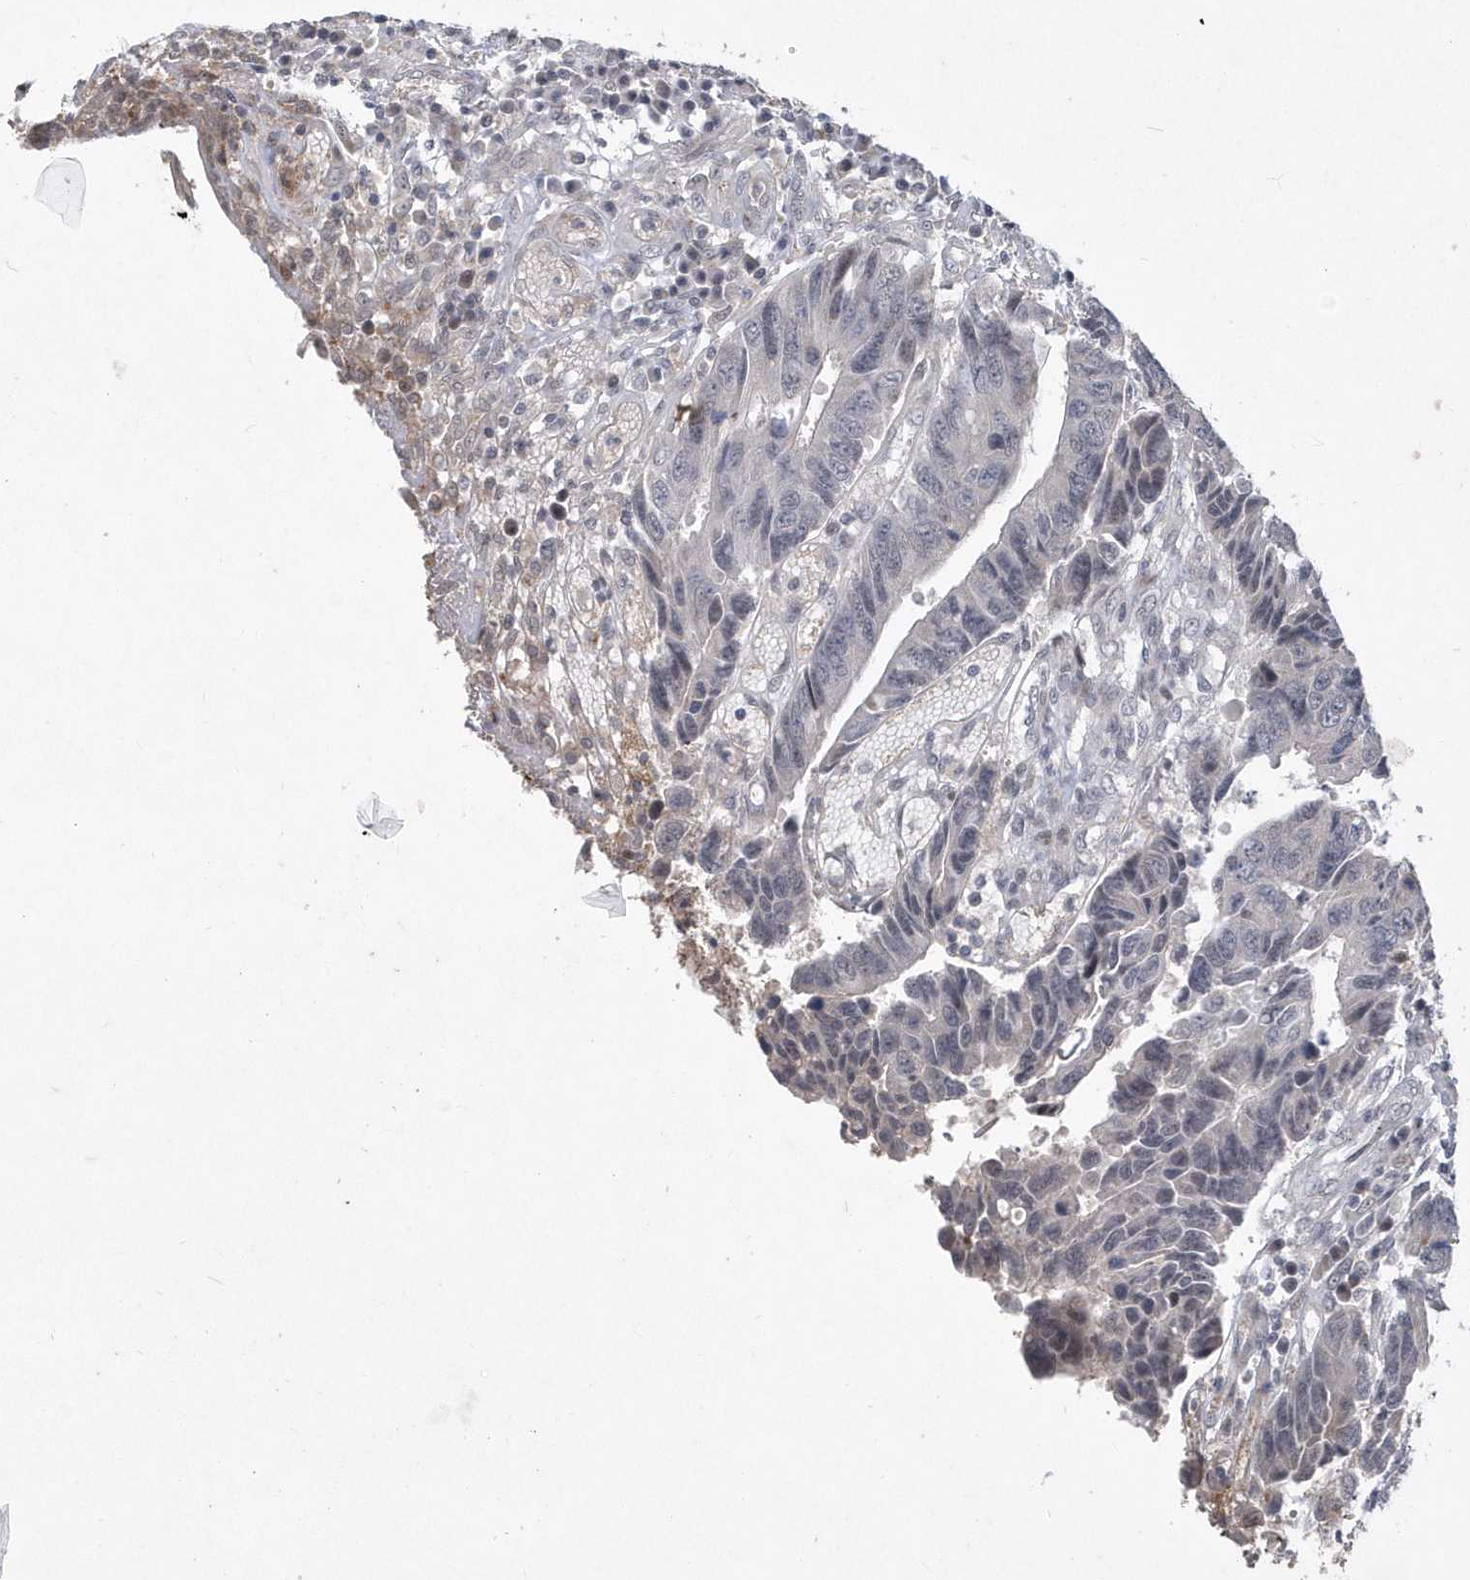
{"staining": {"intensity": "negative", "quantity": "none", "location": "none"}, "tissue": "colorectal cancer", "cell_type": "Tumor cells", "image_type": "cancer", "snomed": [{"axis": "morphology", "description": "Adenocarcinoma, NOS"}, {"axis": "topography", "description": "Rectum"}], "caption": "Human colorectal cancer stained for a protein using IHC shows no positivity in tumor cells.", "gene": "TSPEAR", "patient": {"sex": "male", "age": 84}}